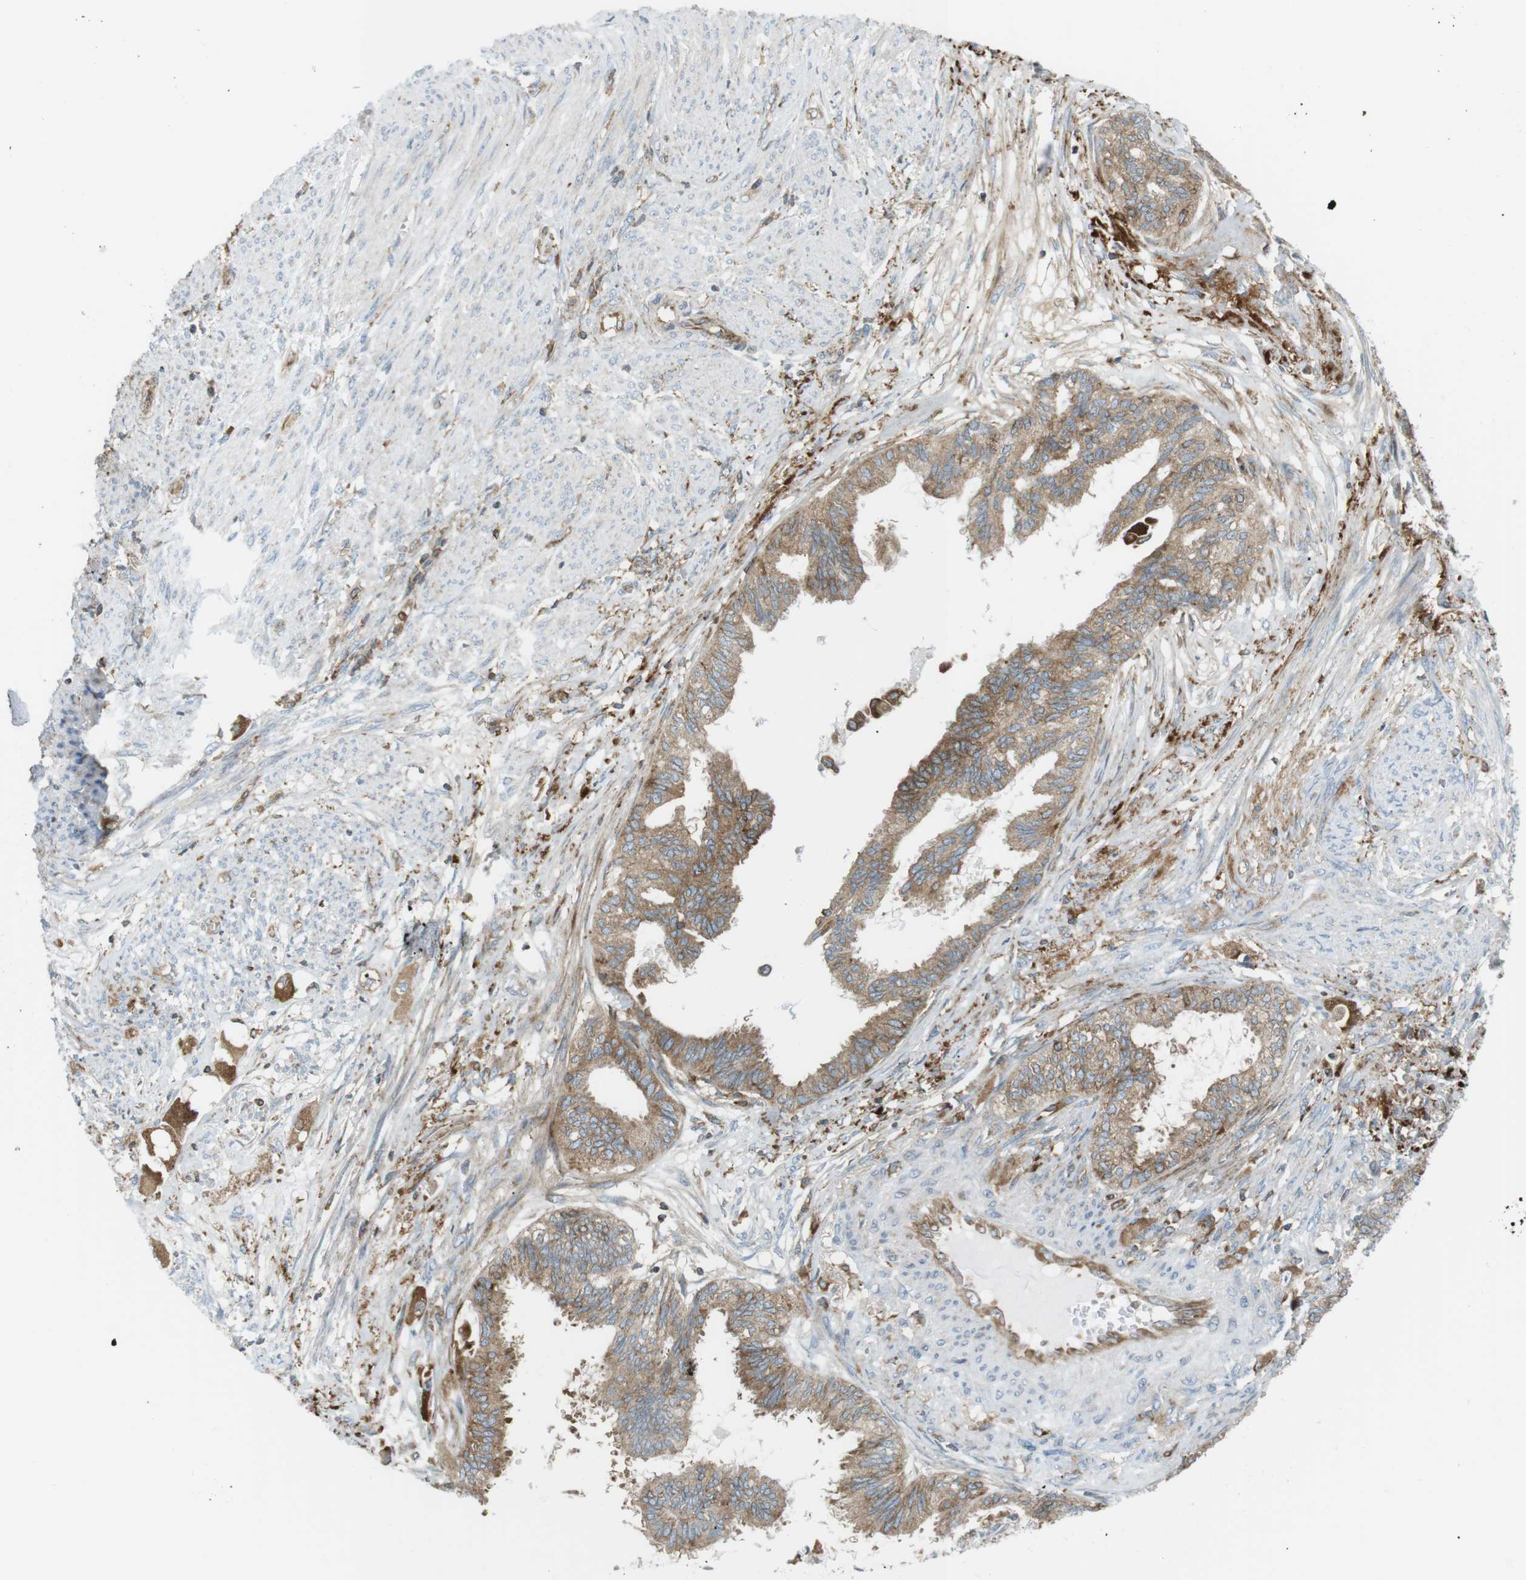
{"staining": {"intensity": "weak", "quantity": ">75%", "location": "cytoplasmic/membranous"}, "tissue": "cervical cancer", "cell_type": "Tumor cells", "image_type": "cancer", "snomed": [{"axis": "morphology", "description": "Normal tissue, NOS"}, {"axis": "morphology", "description": "Adenocarcinoma, NOS"}, {"axis": "topography", "description": "Cervix"}, {"axis": "topography", "description": "Endometrium"}], "caption": "High-magnification brightfield microscopy of cervical adenocarcinoma stained with DAB (brown) and counterstained with hematoxylin (blue). tumor cells exhibit weak cytoplasmic/membranous expression is identified in about>75% of cells.", "gene": "FLII", "patient": {"sex": "female", "age": 86}}